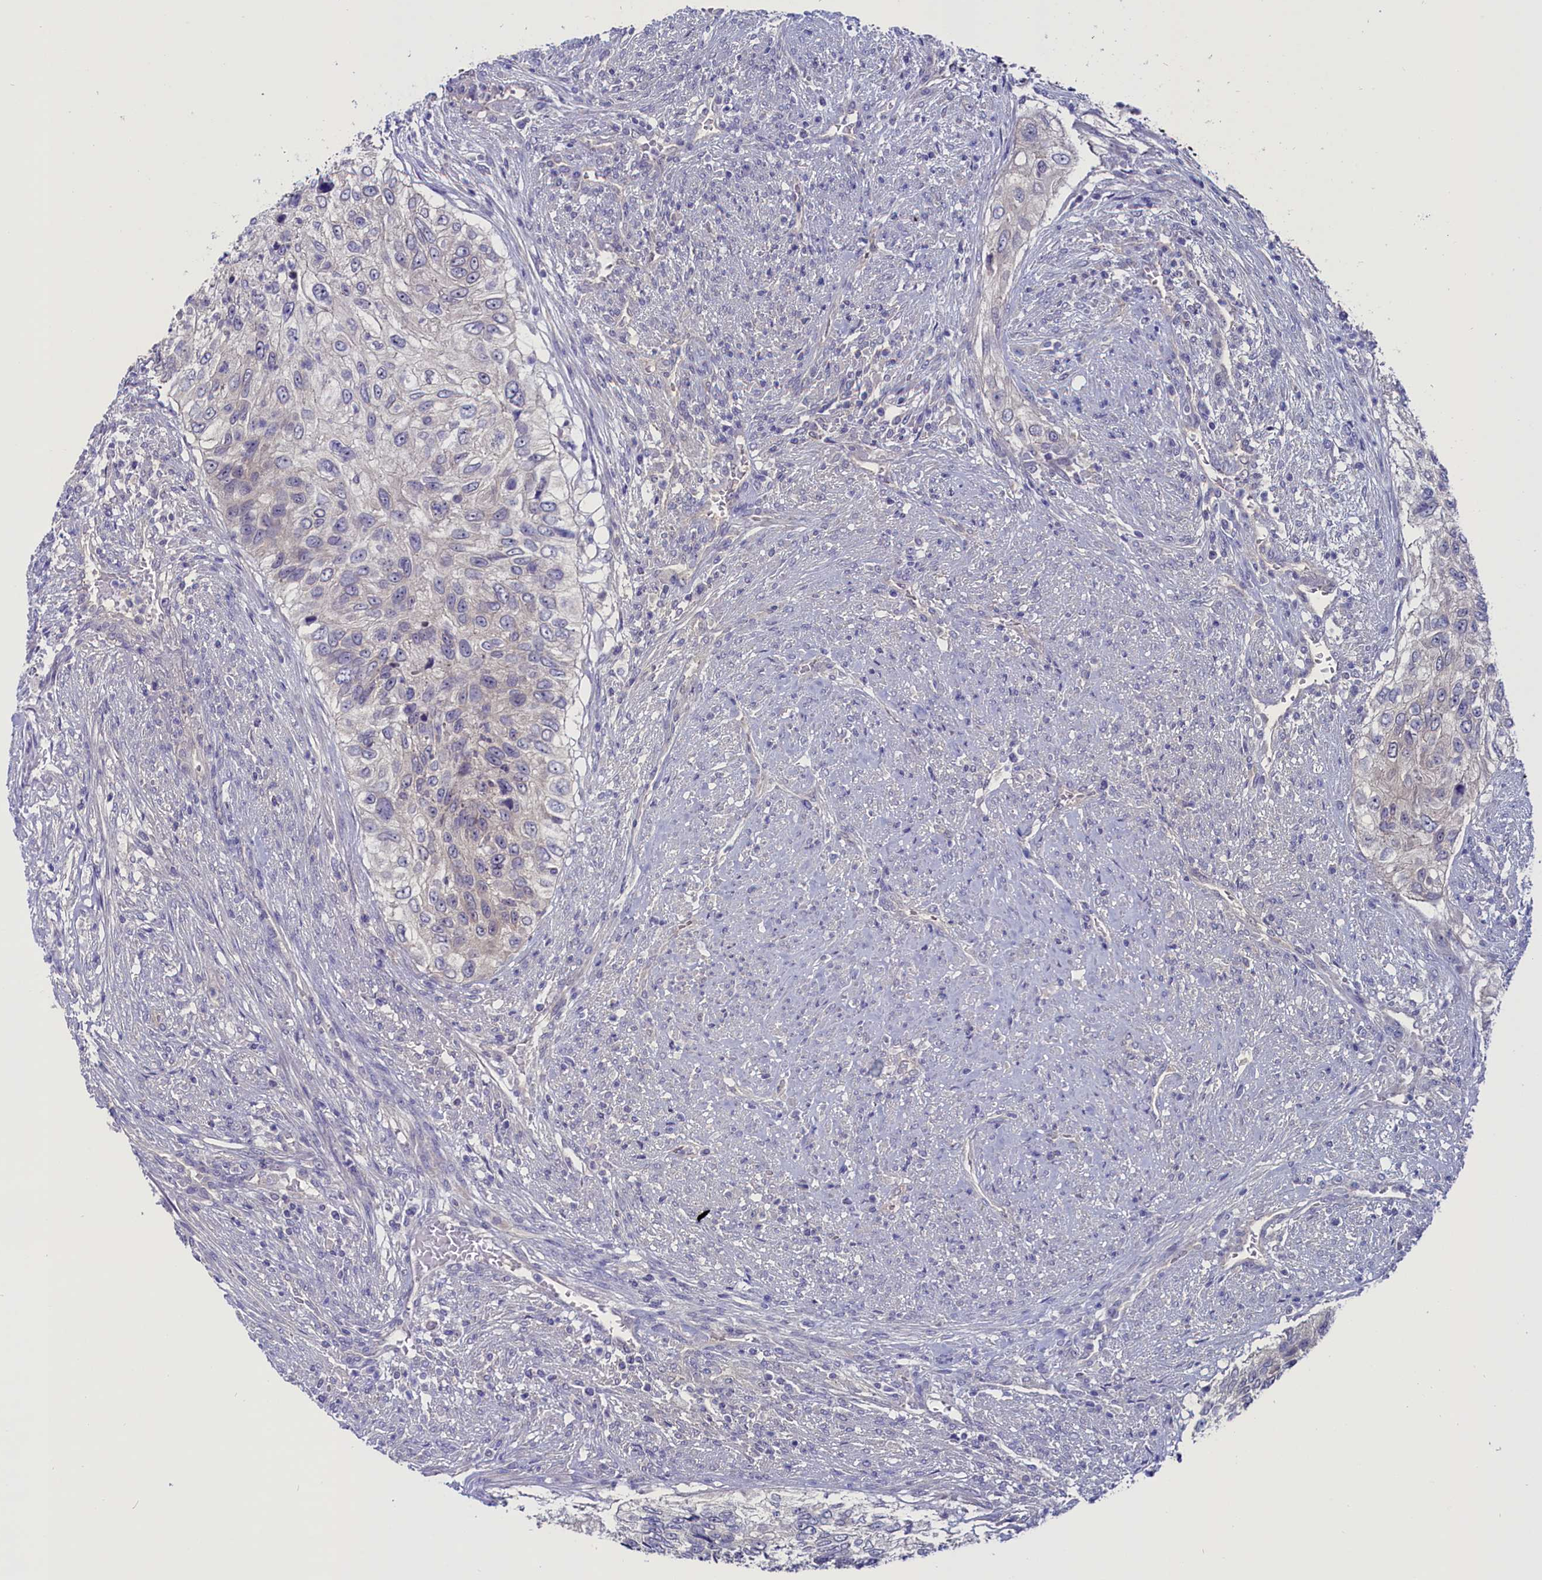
{"staining": {"intensity": "negative", "quantity": "none", "location": "none"}, "tissue": "urothelial cancer", "cell_type": "Tumor cells", "image_type": "cancer", "snomed": [{"axis": "morphology", "description": "Urothelial carcinoma, High grade"}, {"axis": "topography", "description": "Urinary bladder"}], "caption": "An image of urothelial carcinoma (high-grade) stained for a protein exhibits no brown staining in tumor cells.", "gene": "CIAPIN1", "patient": {"sex": "female", "age": 60}}